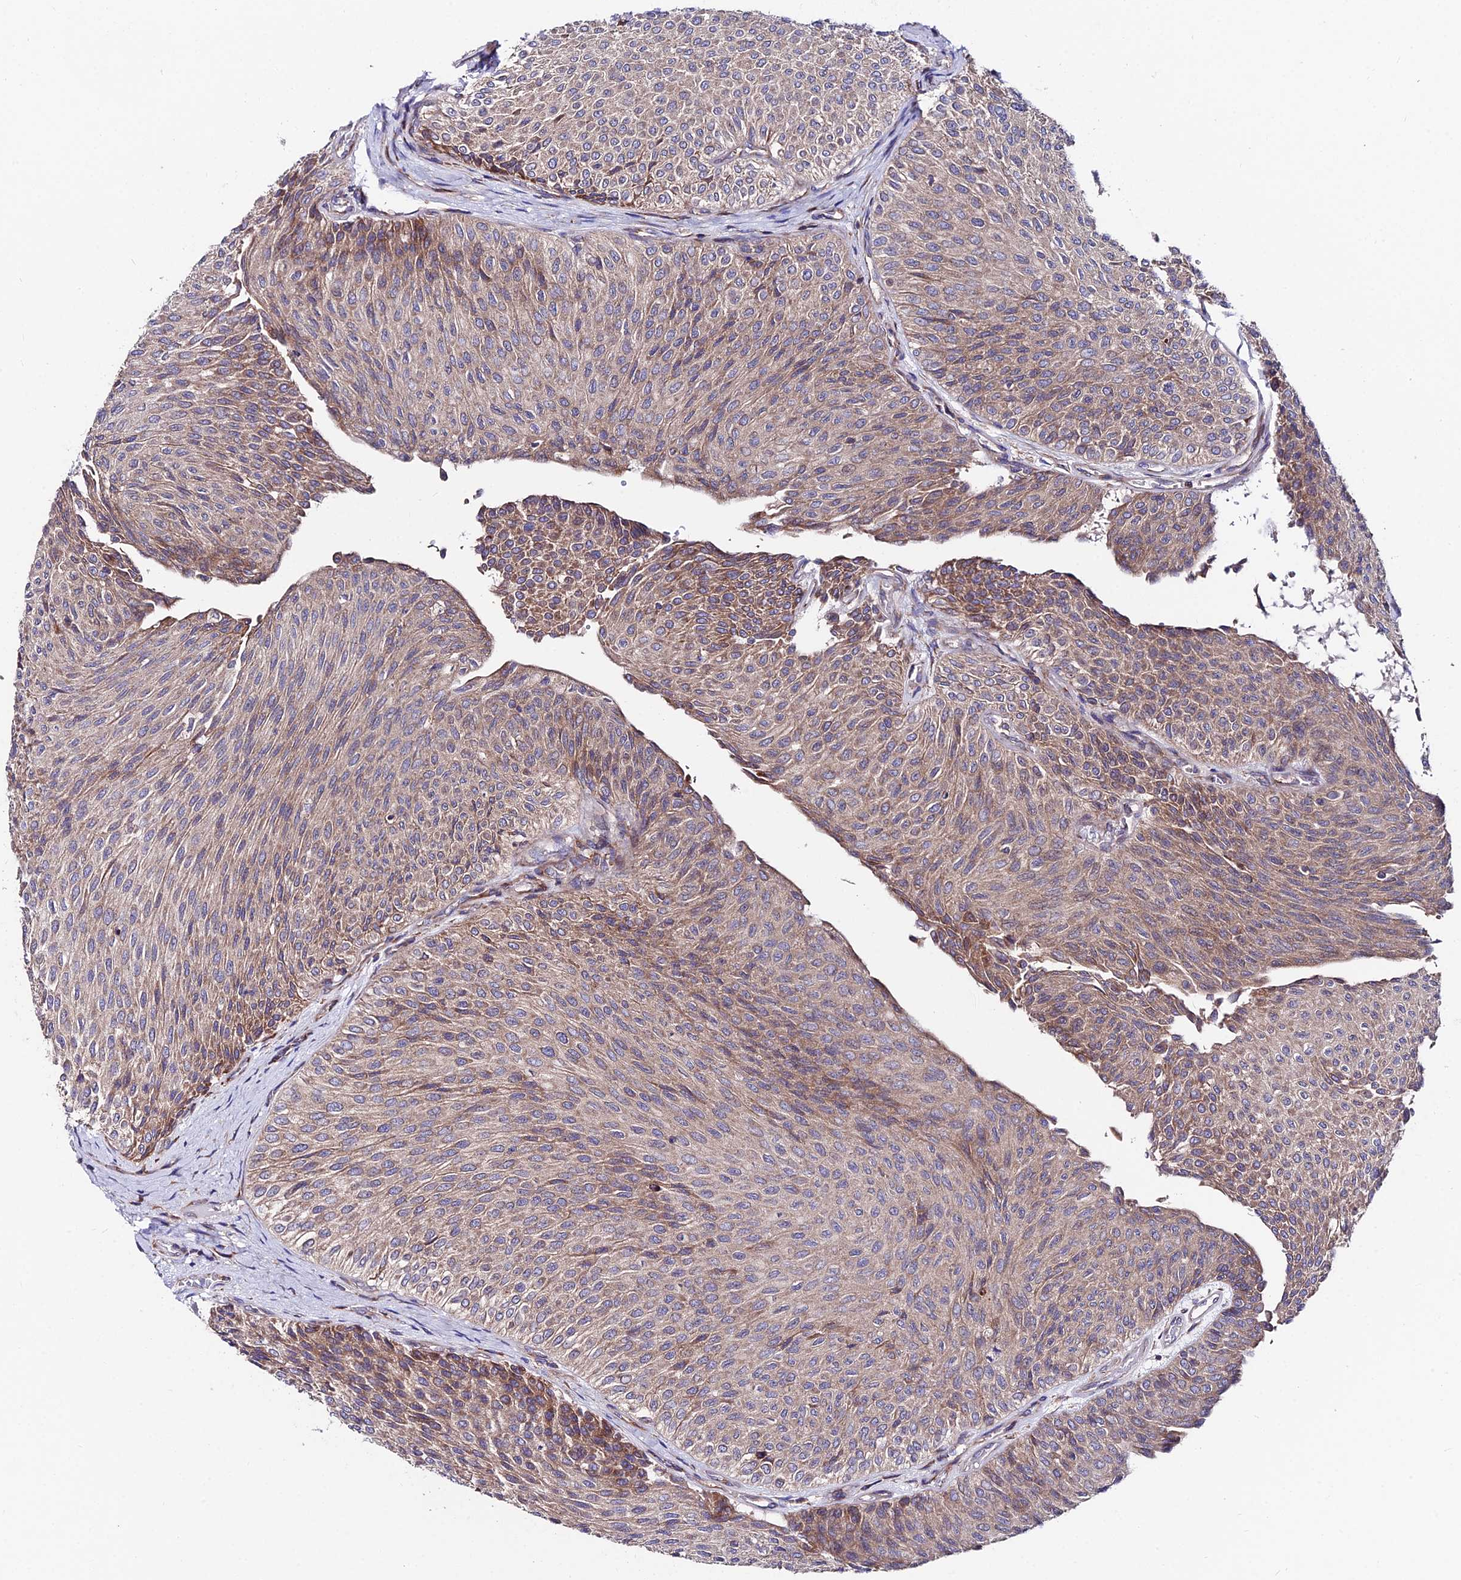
{"staining": {"intensity": "moderate", "quantity": "25%-75%", "location": "cytoplasmic/membranous"}, "tissue": "urothelial cancer", "cell_type": "Tumor cells", "image_type": "cancer", "snomed": [{"axis": "morphology", "description": "Urothelial carcinoma, Low grade"}, {"axis": "topography", "description": "Urinary bladder"}], "caption": "Brown immunohistochemical staining in human urothelial cancer reveals moderate cytoplasmic/membranous expression in approximately 25%-75% of tumor cells. (Brightfield microscopy of DAB IHC at high magnification).", "gene": "EIF3K", "patient": {"sex": "male", "age": 78}}